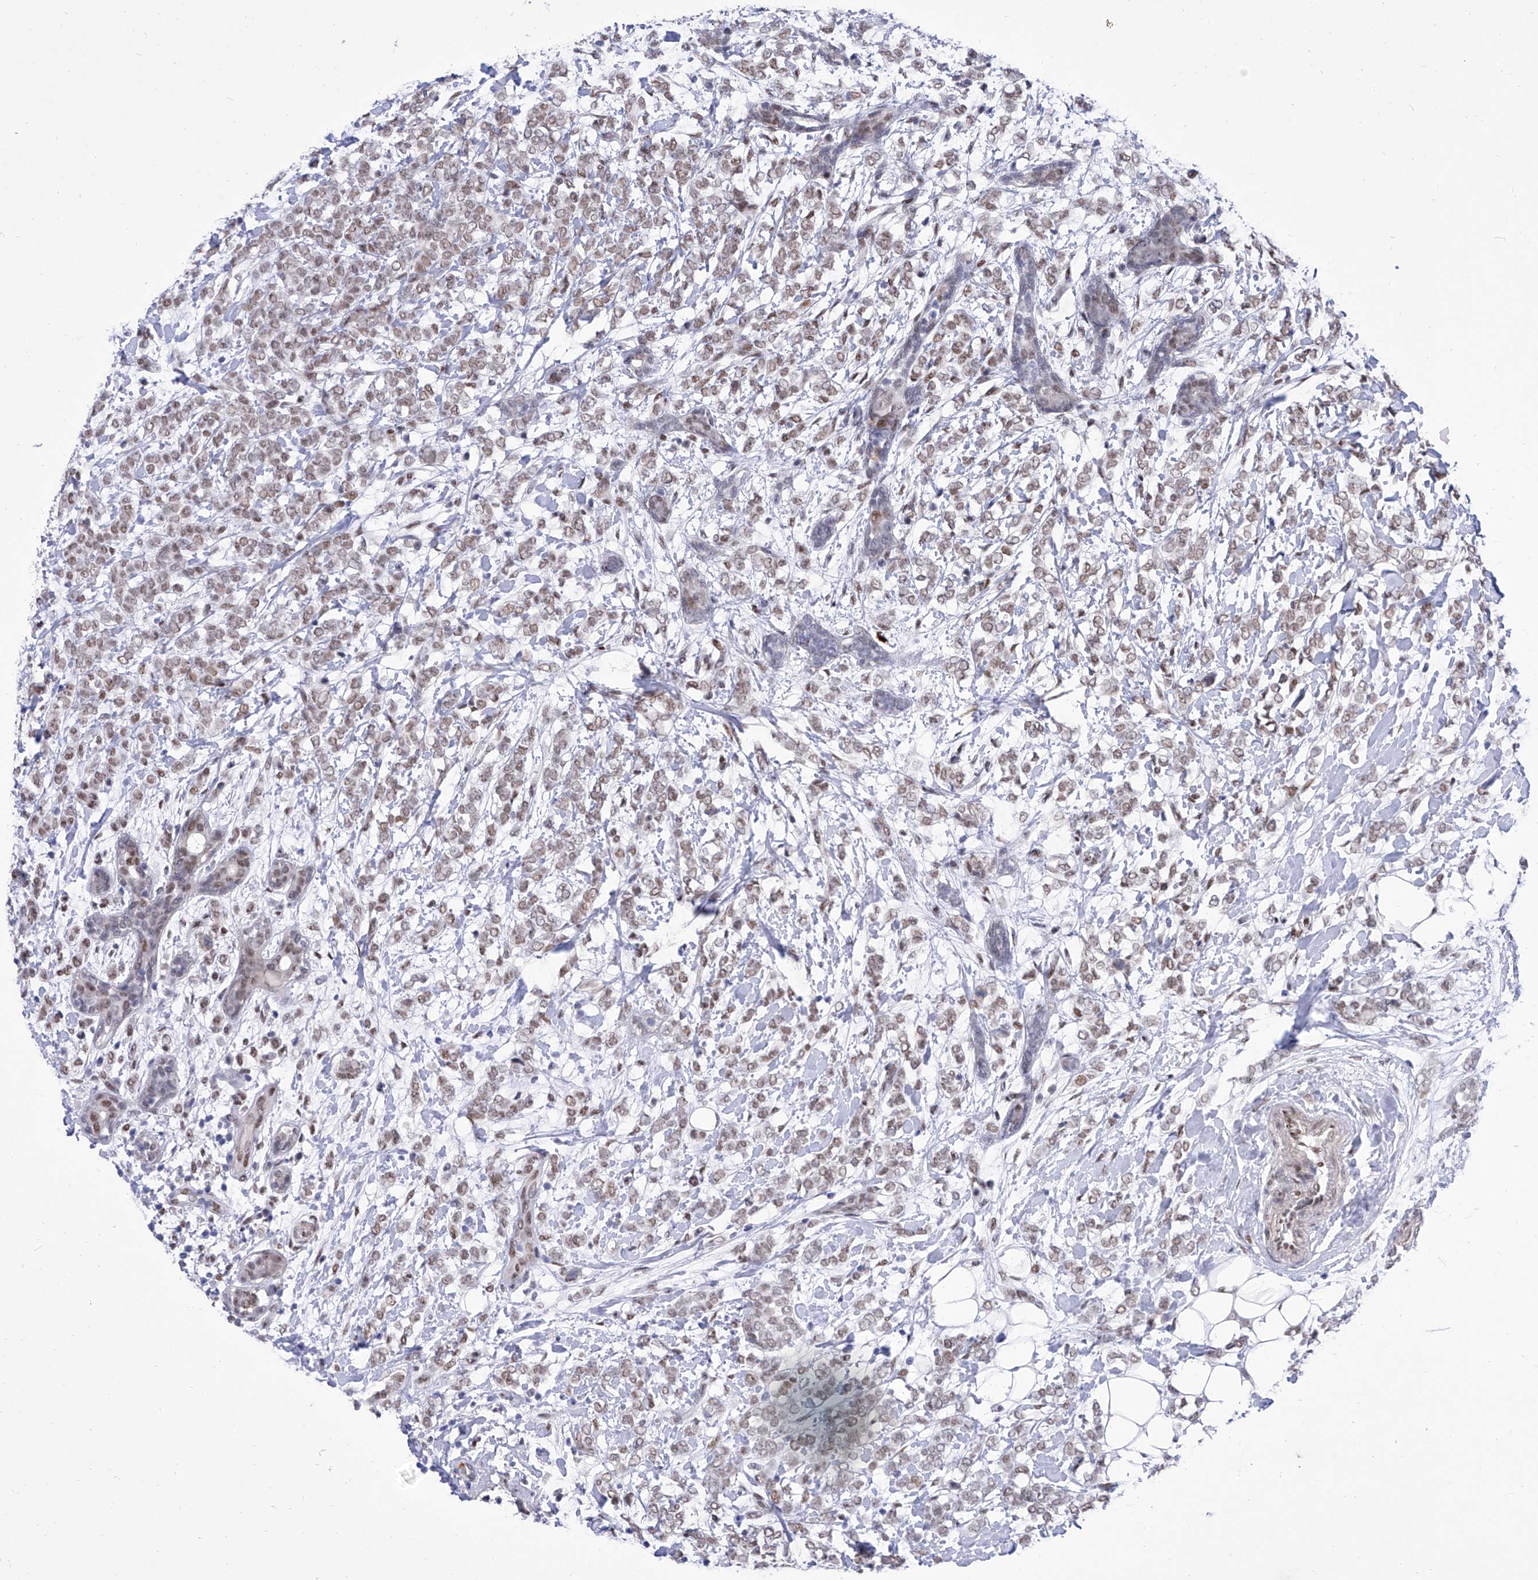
{"staining": {"intensity": "weak", "quantity": ">75%", "location": "nuclear"}, "tissue": "breast cancer", "cell_type": "Tumor cells", "image_type": "cancer", "snomed": [{"axis": "morphology", "description": "Normal tissue, NOS"}, {"axis": "morphology", "description": "Lobular carcinoma"}, {"axis": "topography", "description": "Breast"}], "caption": "An IHC micrograph of neoplastic tissue is shown. Protein staining in brown highlights weak nuclear positivity in breast cancer (lobular carcinoma) within tumor cells. The staining was performed using DAB, with brown indicating positive protein expression. Nuclei are stained blue with hematoxylin.", "gene": "ATN1", "patient": {"sex": "female", "age": 47}}